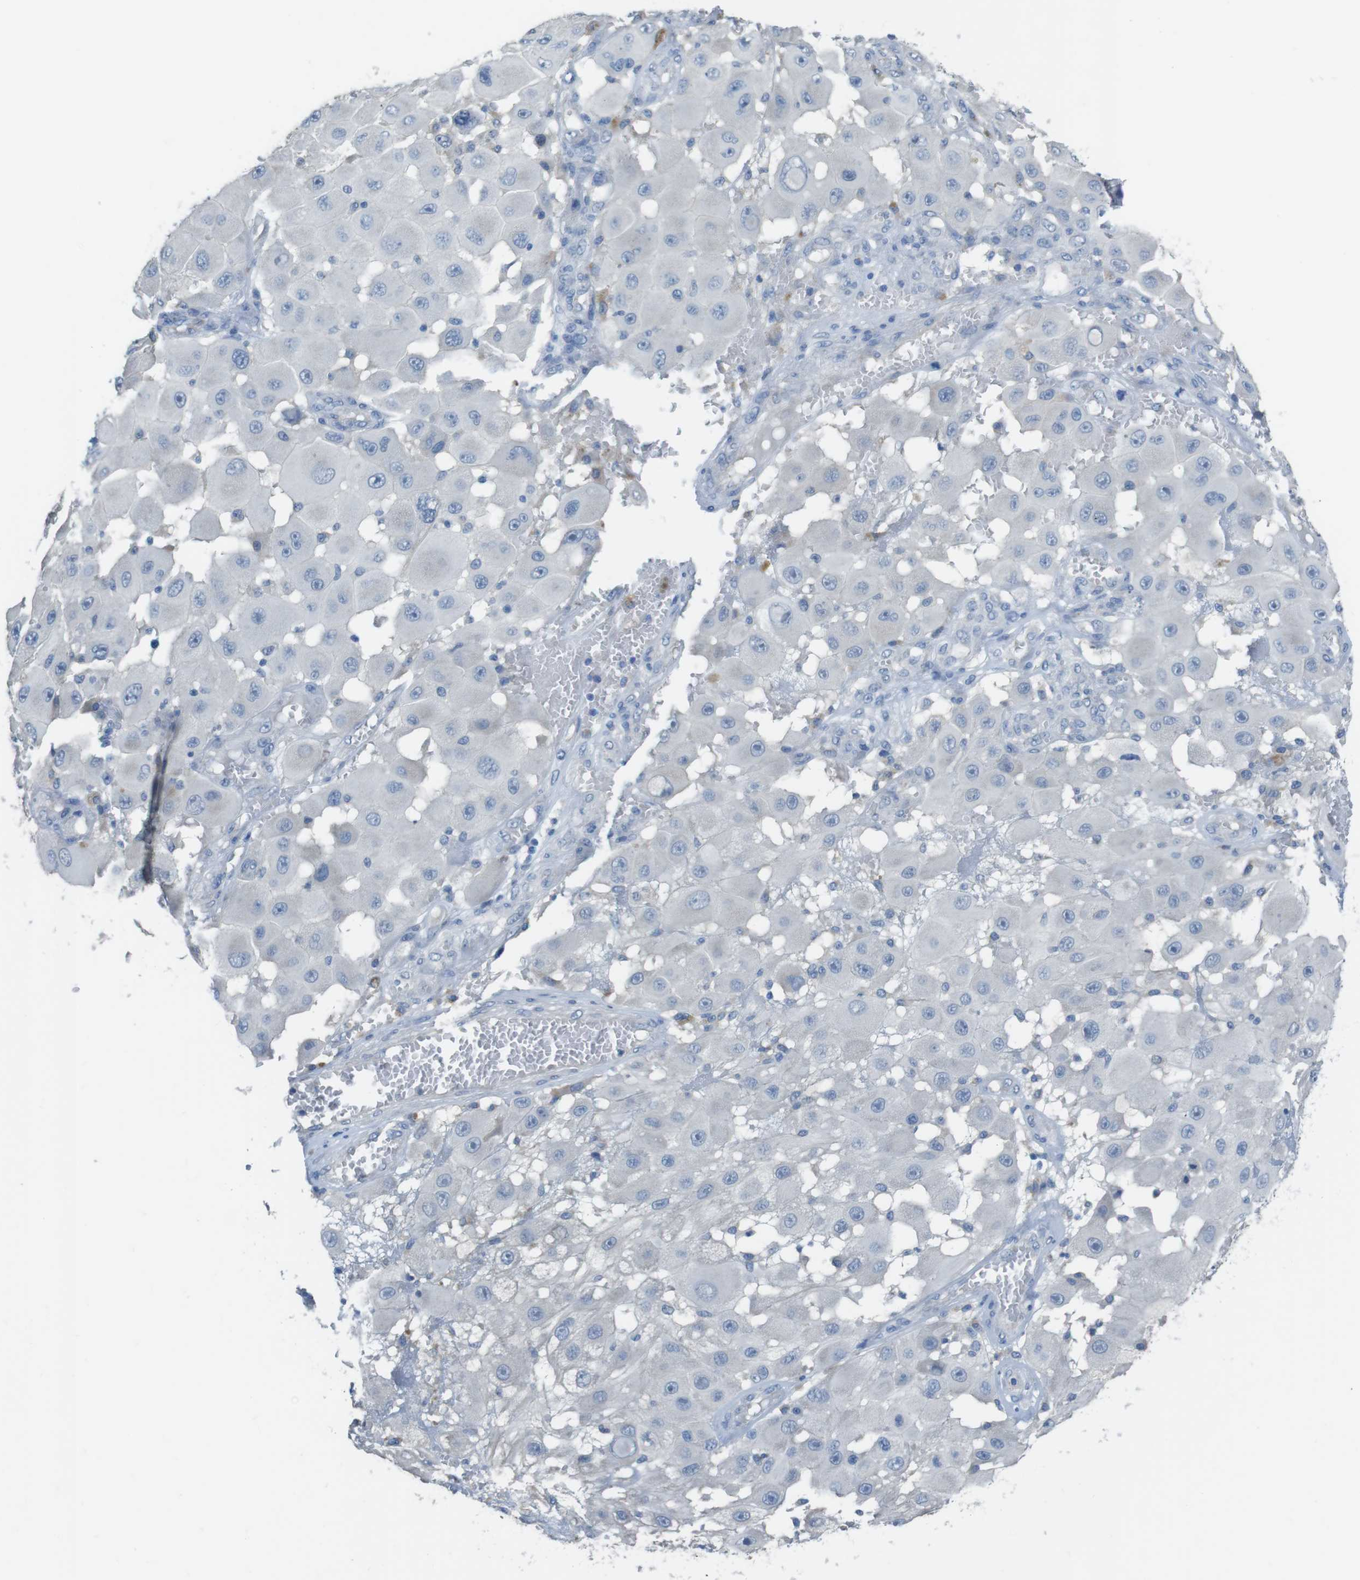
{"staining": {"intensity": "negative", "quantity": "none", "location": "none"}, "tissue": "melanoma", "cell_type": "Tumor cells", "image_type": "cancer", "snomed": [{"axis": "morphology", "description": "Malignant melanoma, NOS"}, {"axis": "topography", "description": "Skin"}], "caption": "Immunohistochemical staining of melanoma displays no significant expression in tumor cells.", "gene": "CYP2C8", "patient": {"sex": "female", "age": 81}}